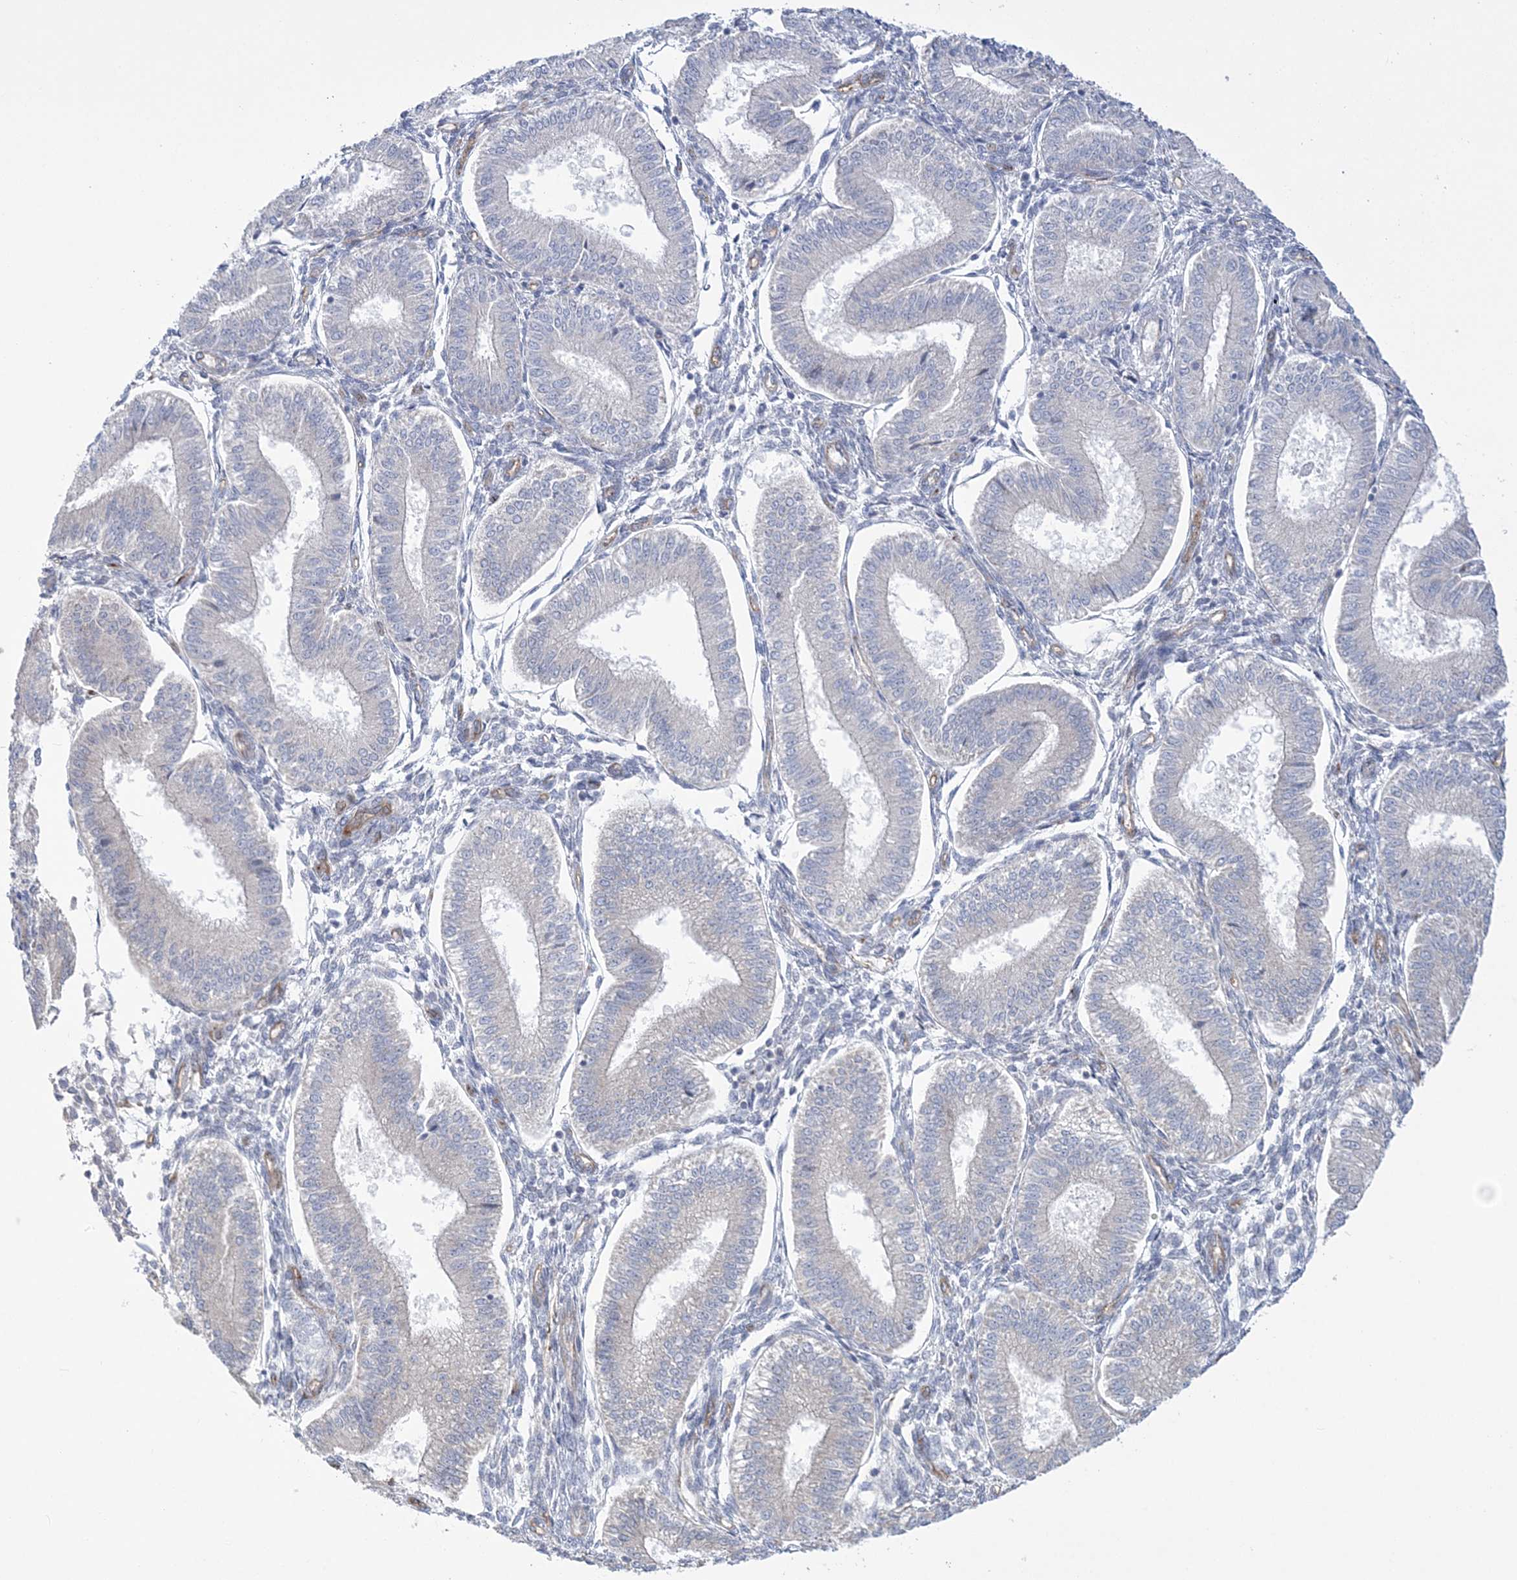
{"staining": {"intensity": "negative", "quantity": "none", "location": "none"}, "tissue": "endometrium", "cell_type": "Cells in endometrial stroma", "image_type": "normal", "snomed": [{"axis": "morphology", "description": "Normal tissue, NOS"}, {"axis": "topography", "description": "Endometrium"}], "caption": "Immunohistochemistry image of unremarkable endometrium: endometrium stained with DAB exhibits no significant protein expression in cells in endometrial stroma.", "gene": "FARSB", "patient": {"sex": "female", "age": 39}}